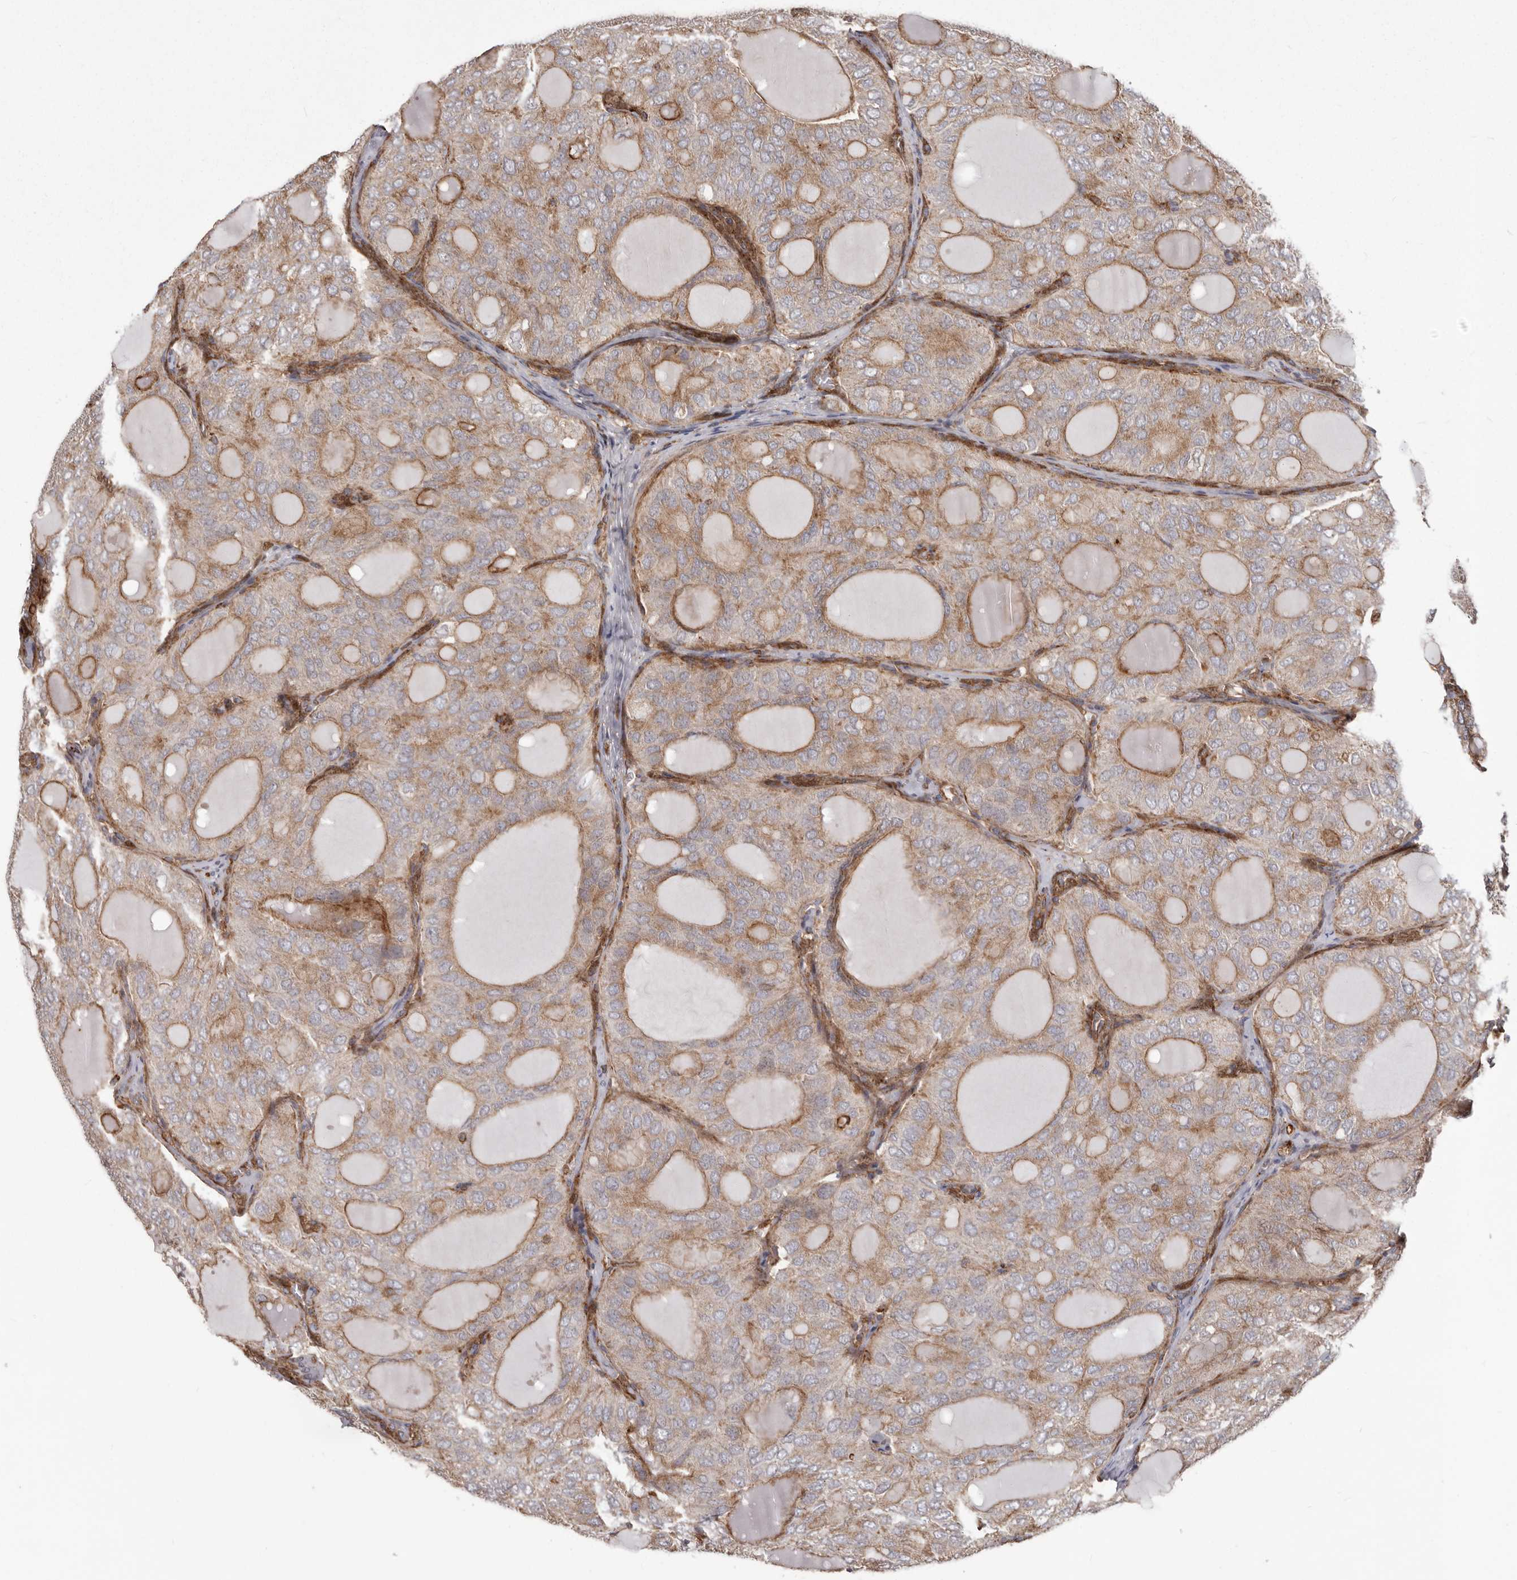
{"staining": {"intensity": "moderate", "quantity": ">75%", "location": "cytoplasmic/membranous"}, "tissue": "thyroid cancer", "cell_type": "Tumor cells", "image_type": "cancer", "snomed": [{"axis": "morphology", "description": "Follicular adenoma carcinoma, NOS"}, {"axis": "topography", "description": "Thyroid gland"}], "caption": "DAB immunohistochemical staining of thyroid cancer exhibits moderate cytoplasmic/membranous protein positivity in approximately >75% of tumor cells.", "gene": "NUP43", "patient": {"sex": "male", "age": 75}}